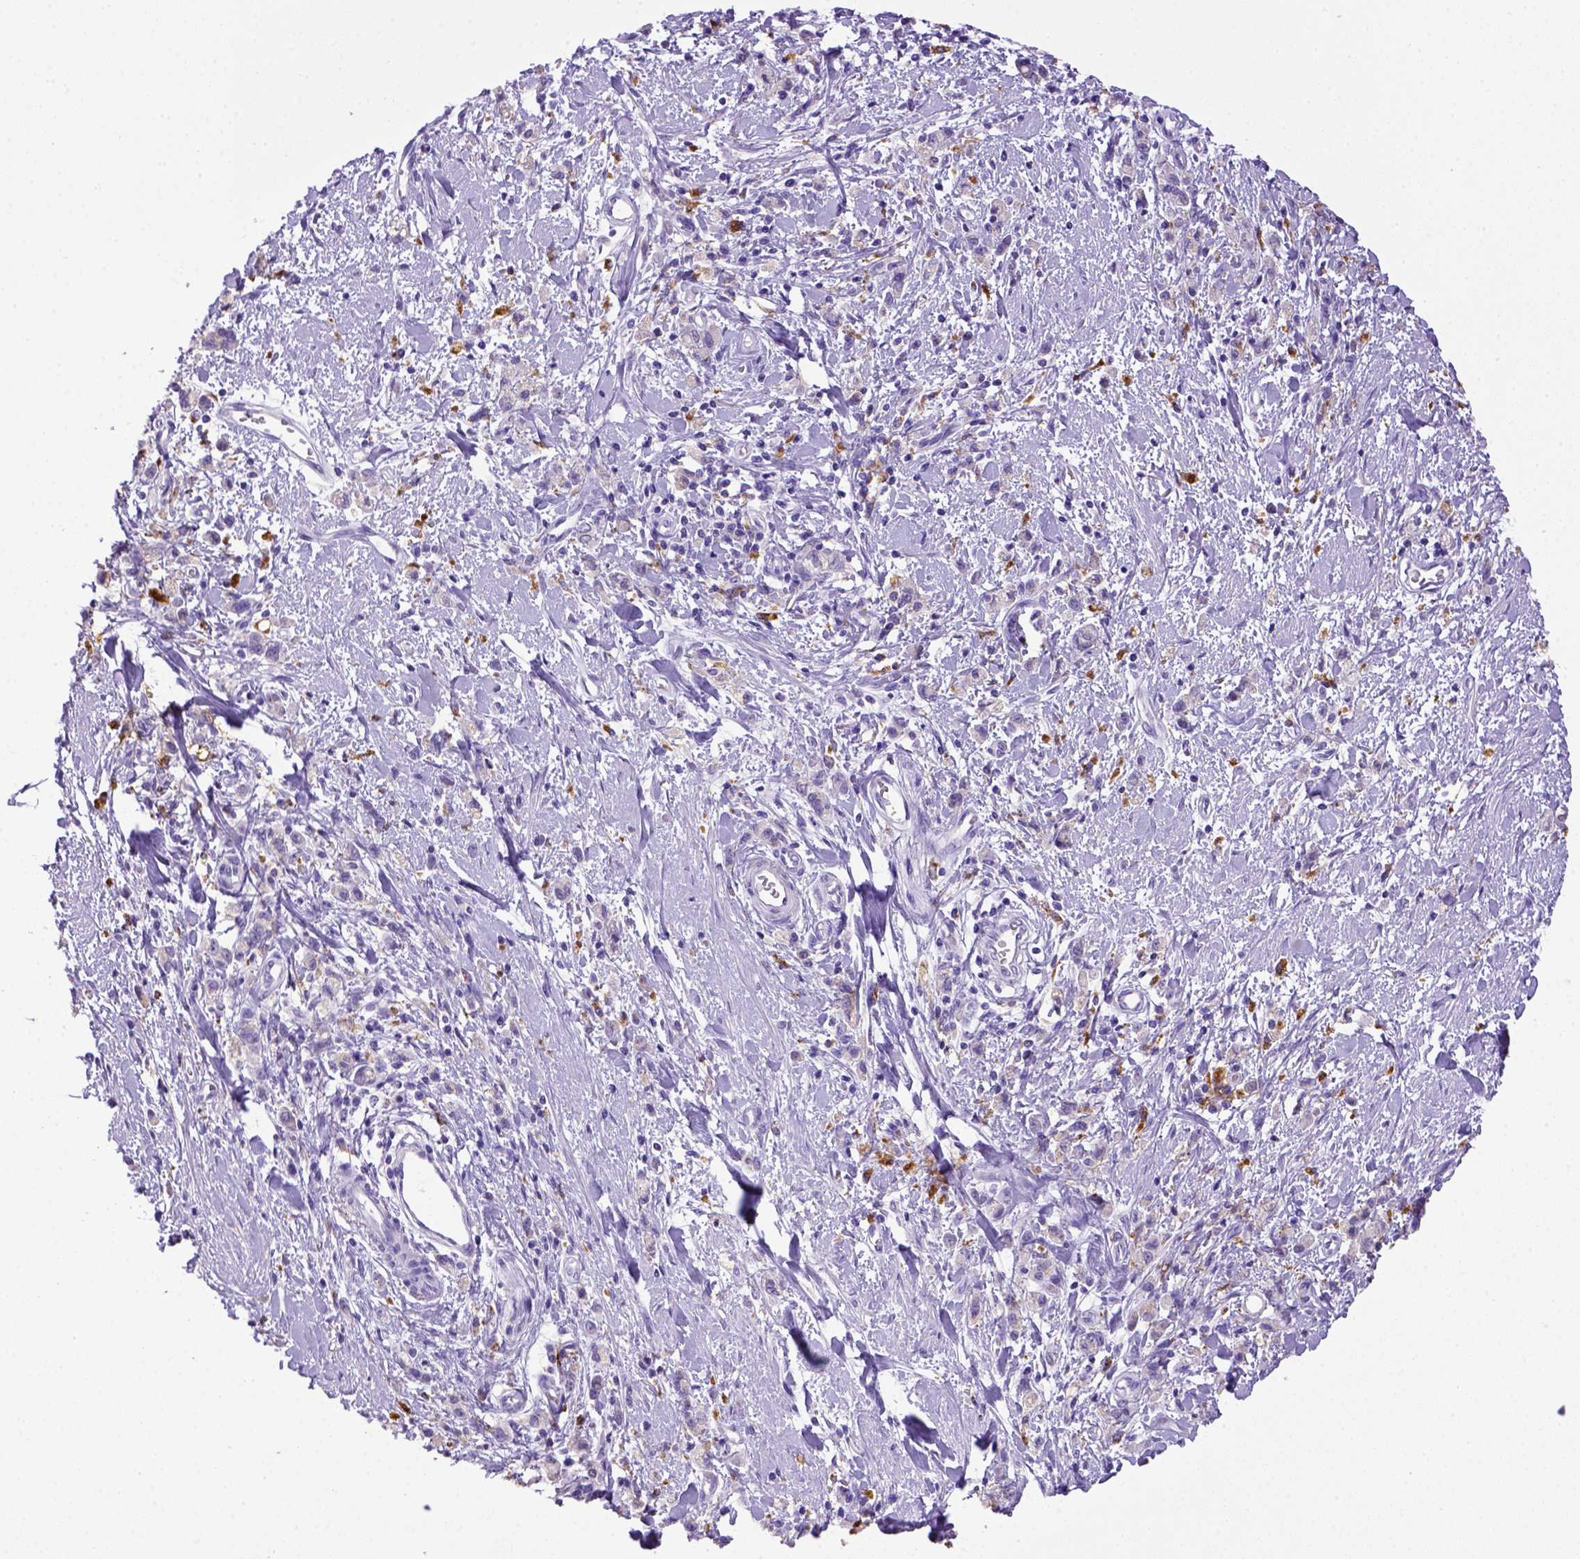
{"staining": {"intensity": "negative", "quantity": "none", "location": "none"}, "tissue": "stomach cancer", "cell_type": "Tumor cells", "image_type": "cancer", "snomed": [{"axis": "morphology", "description": "Adenocarcinoma, NOS"}, {"axis": "topography", "description": "Stomach"}], "caption": "An IHC photomicrograph of adenocarcinoma (stomach) is shown. There is no staining in tumor cells of adenocarcinoma (stomach). (Immunohistochemistry (ihc), brightfield microscopy, high magnification).", "gene": "CD68", "patient": {"sex": "male", "age": 77}}